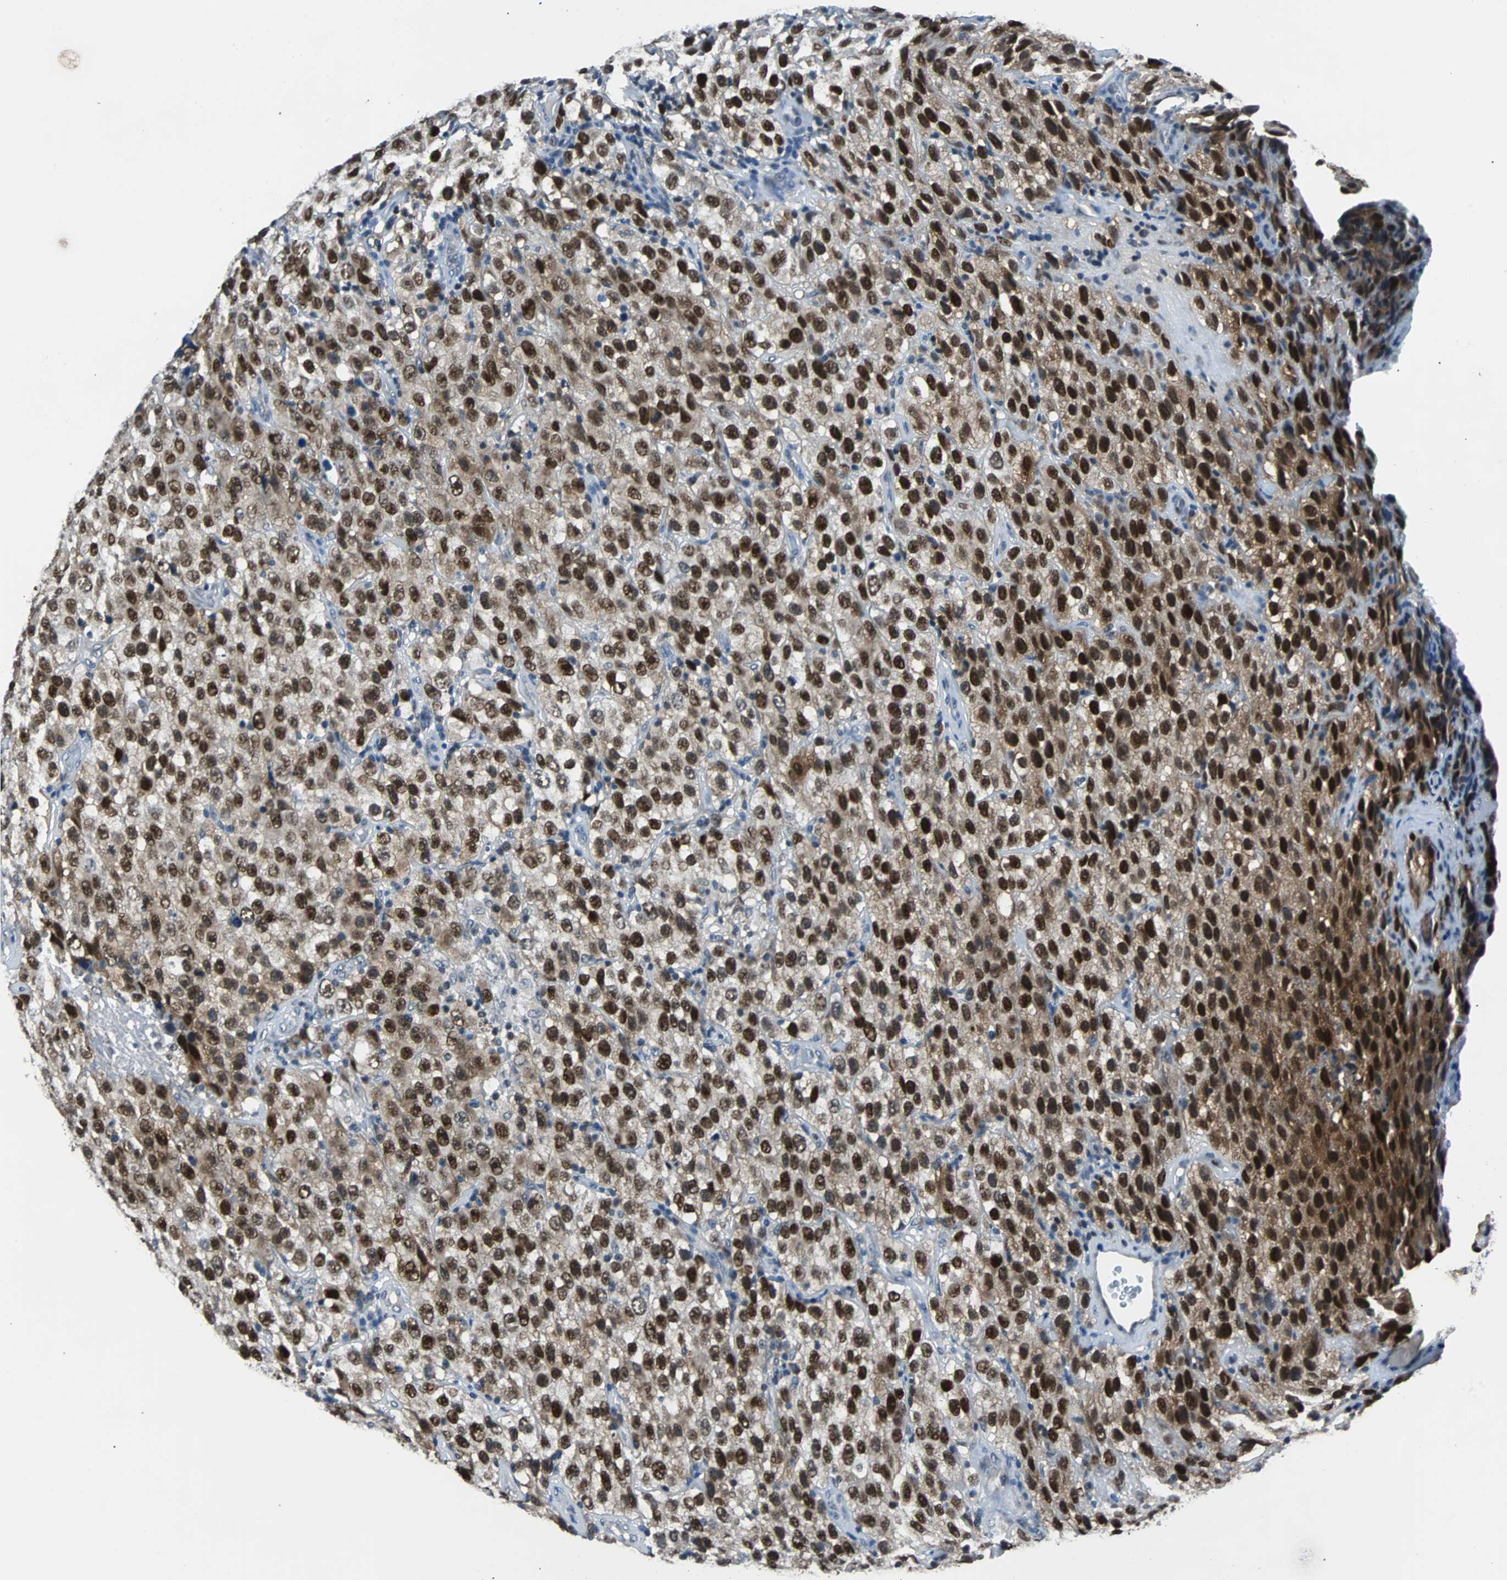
{"staining": {"intensity": "strong", "quantity": ">75%", "location": "nuclear"}, "tissue": "testis cancer", "cell_type": "Tumor cells", "image_type": "cancer", "snomed": [{"axis": "morphology", "description": "Seminoma, NOS"}, {"axis": "topography", "description": "Testis"}], "caption": "IHC image of neoplastic tissue: human testis cancer stained using immunohistochemistry reveals high levels of strong protein expression localized specifically in the nuclear of tumor cells, appearing as a nuclear brown color.", "gene": "USP28", "patient": {"sex": "male", "age": 52}}